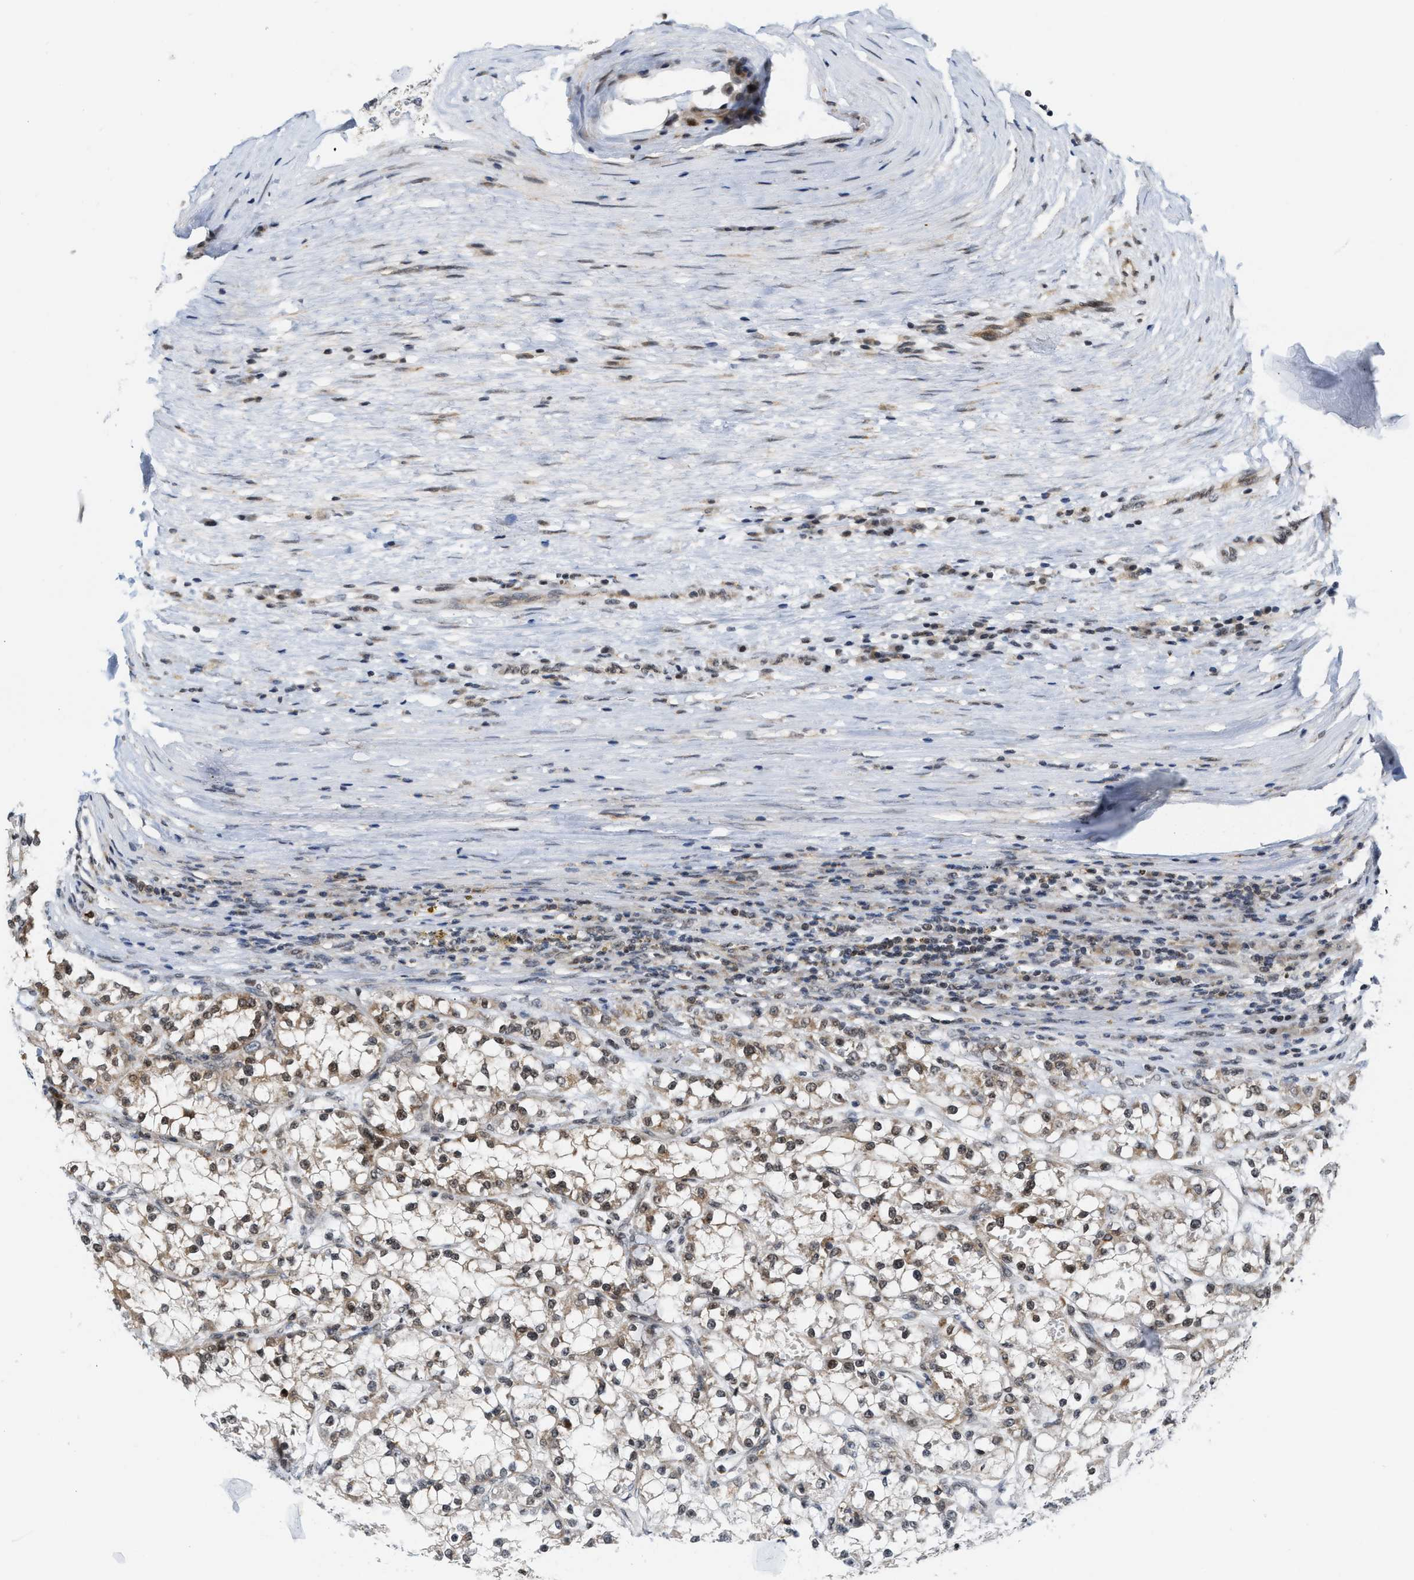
{"staining": {"intensity": "moderate", "quantity": ">75%", "location": "cytoplasmic/membranous,nuclear"}, "tissue": "renal cancer", "cell_type": "Tumor cells", "image_type": "cancer", "snomed": [{"axis": "morphology", "description": "Adenocarcinoma, NOS"}, {"axis": "topography", "description": "Kidney"}], "caption": "A photomicrograph of renal cancer (adenocarcinoma) stained for a protein reveals moderate cytoplasmic/membranous and nuclear brown staining in tumor cells.", "gene": "ANKRD6", "patient": {"sex": "female", "age": 52}}